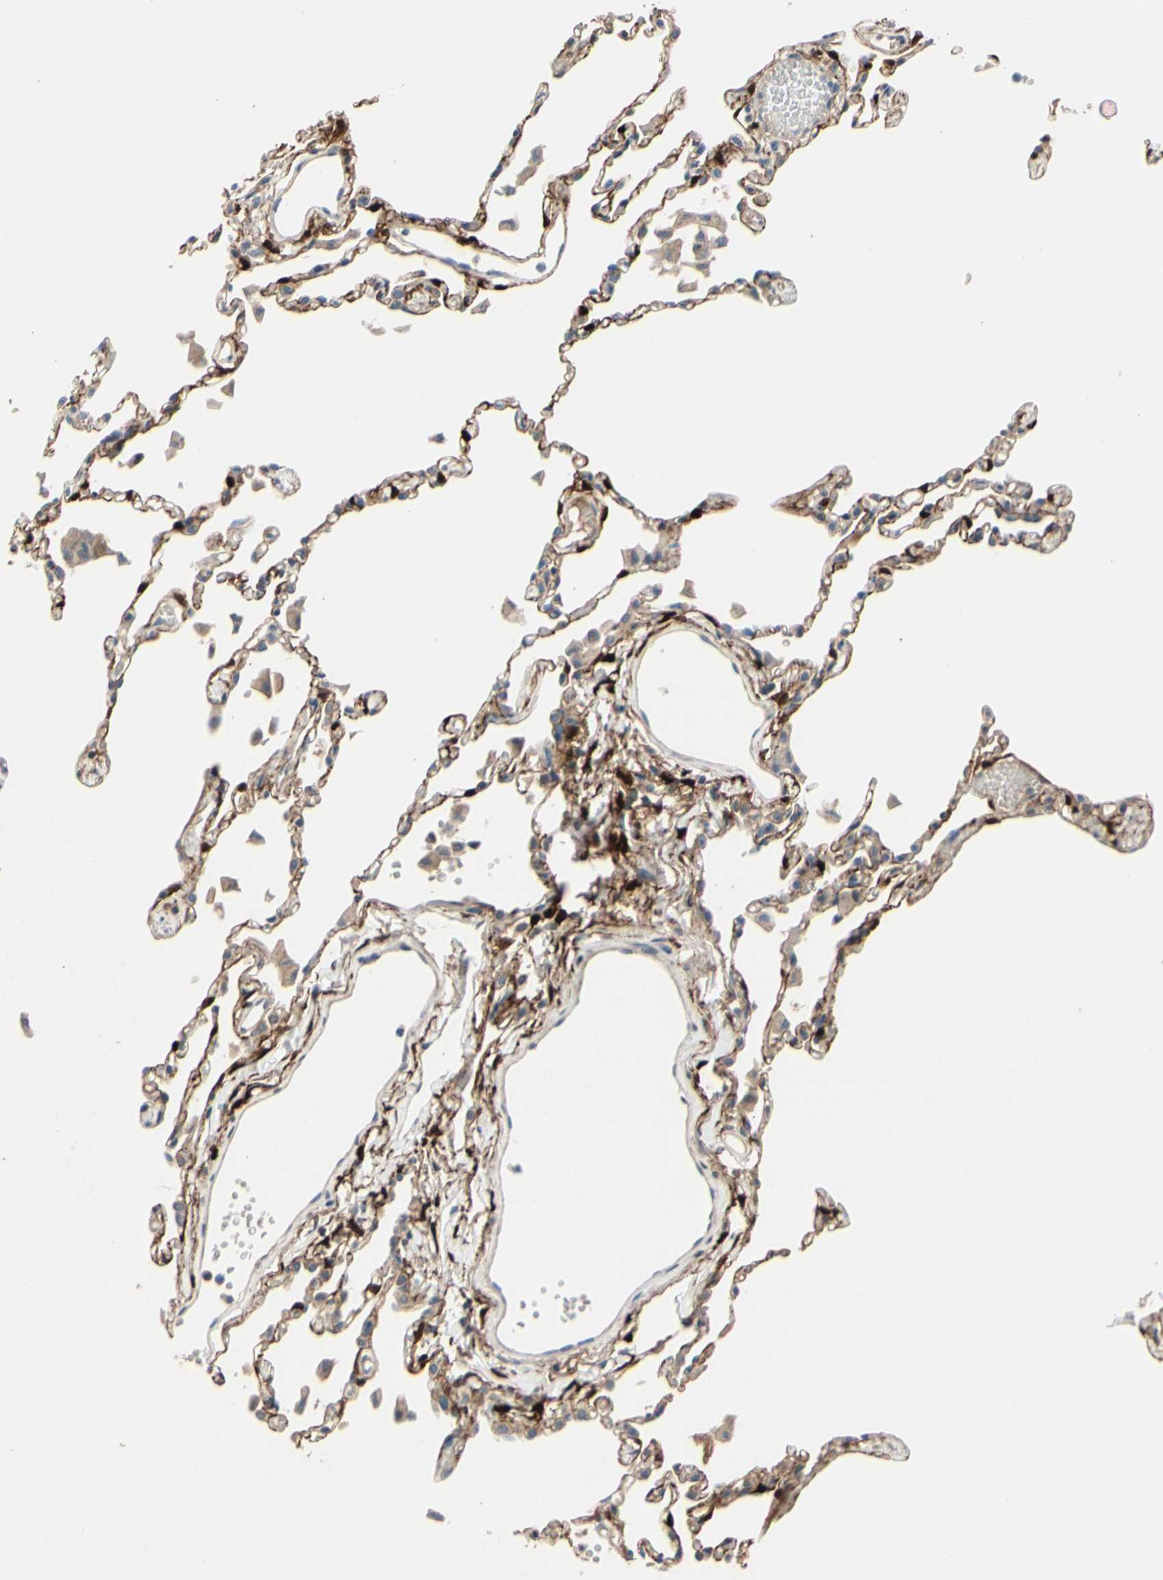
{"staining": {"intensity": "moderate", "quantity": ">75%", "location": "cytoplasmic/membranous"}, "tissue": "lung", "cell_type": "Alveolar cells", "image_type": "normal", "snomed": [{"axis": "morphology", "description": "Normal tissue, NOS"}, {"axis": "topography", "description": "Lung"}], "caption": "Lung was stained to show a protein in brown. There is medium levels of moderate cytoplasmic/membranous expression in about >75% of alveolar cells. (brown staining indicates protein expression, while blue staining denotes nuclei).", "gene": "ICAM5", "patient": {"sex": "female", "age": 49}}